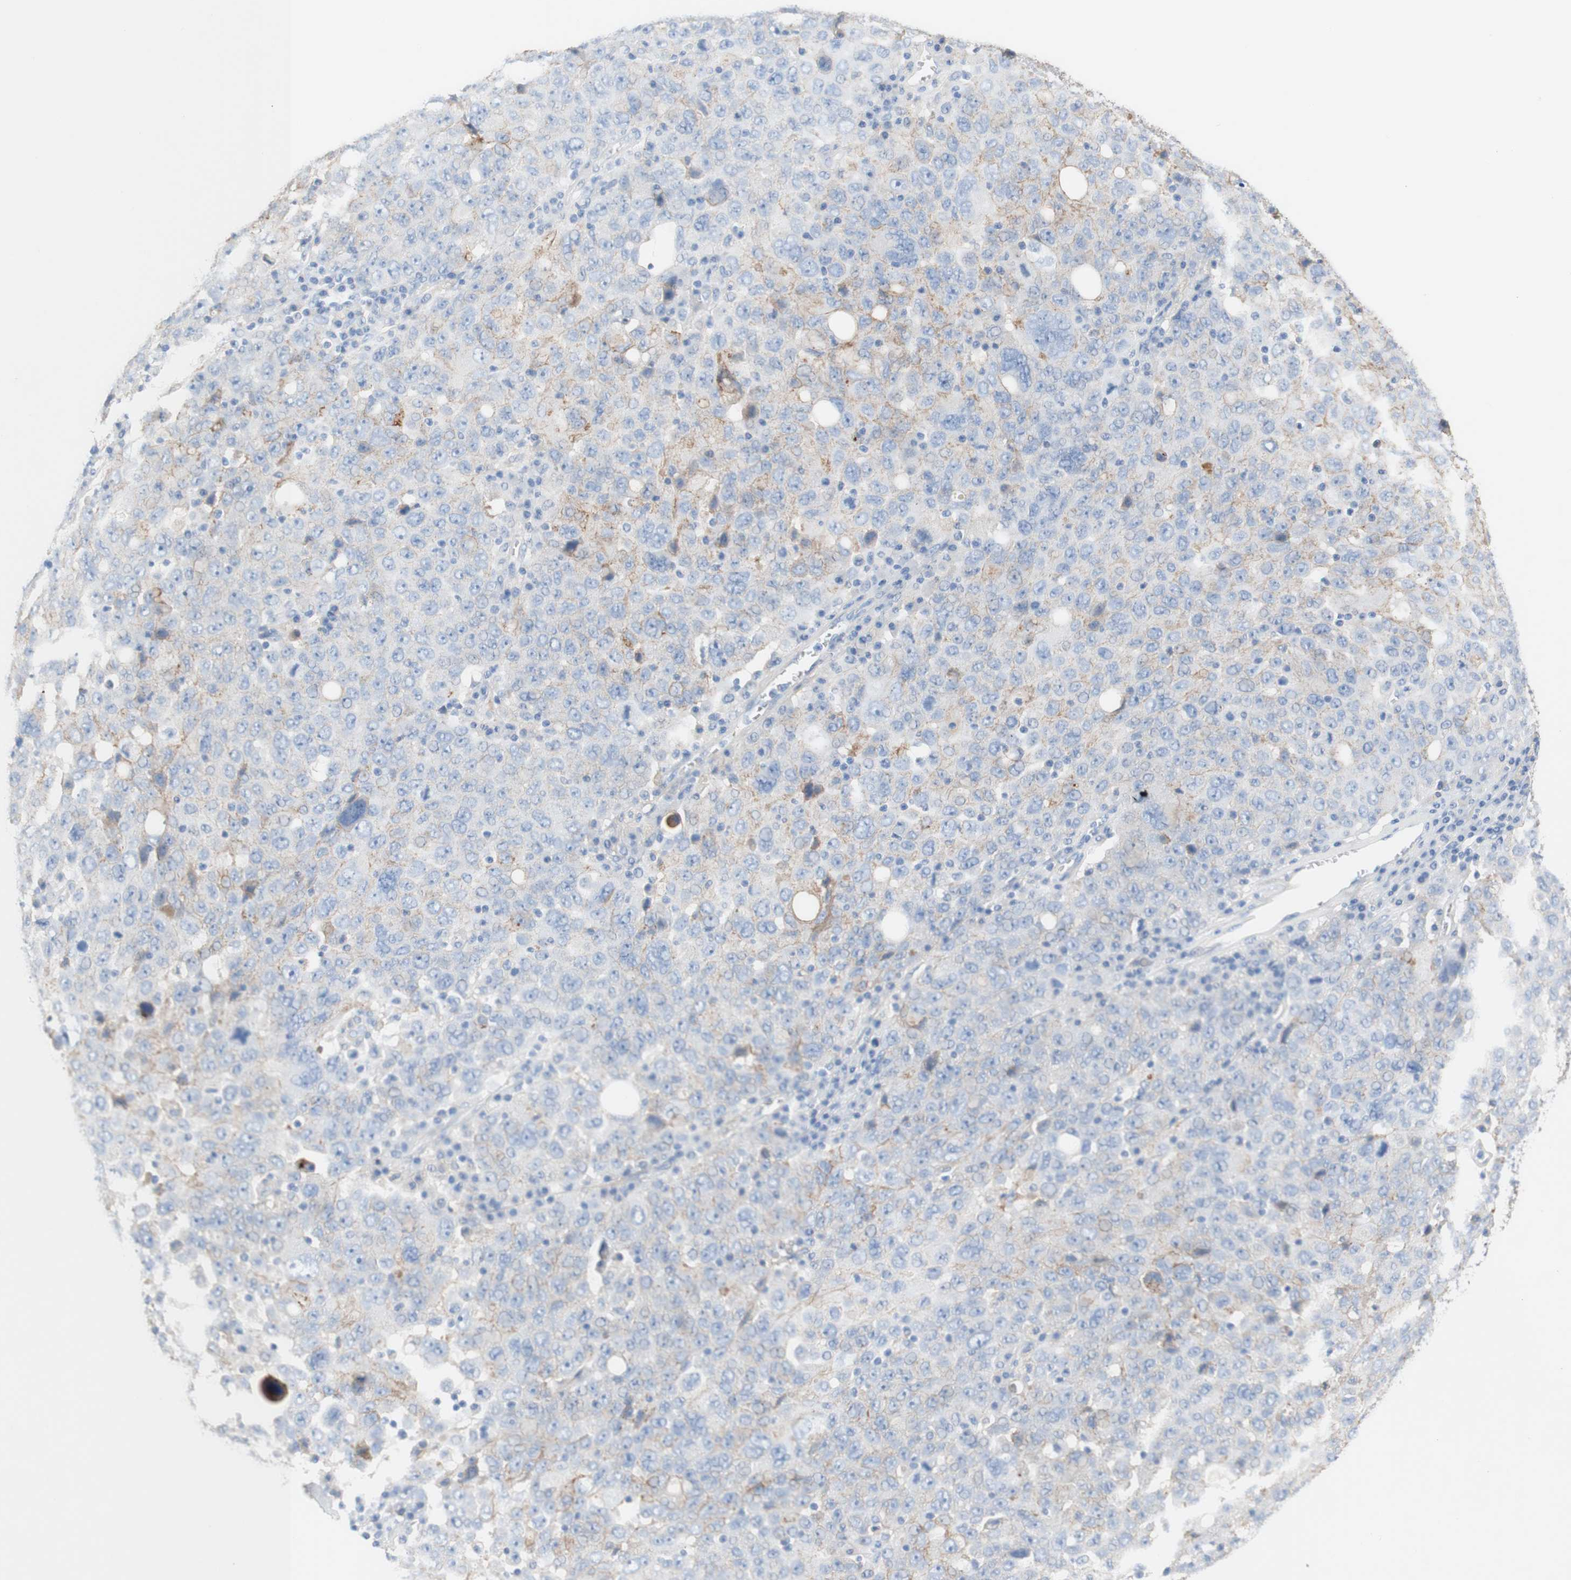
{"staining": {"intensity": "moderate", "quantity": "25%-75%", "location": "cytoplasmic/membranous"}, "tissue": "ovarian cancer", "cell_type": "Tumor cells", "image_type": "cancer", "snomed": [{"axis": "morphology", "description": "Carcinoma, endometroid"}, {"axis": "topography", "description": "Ovary"}], "caption": "Protein expression analysis of ovarian cancer exhibits moderate cytoplasmic/membranous positivity in about 25%-75% of tumor cells. The staining is performed using DAB brown chromogen to label protein expression. The nuclei are counter-stained blue using hematoxylin.", "gene": "DSC2", "patient": {"sex": "female", "age": 62}}